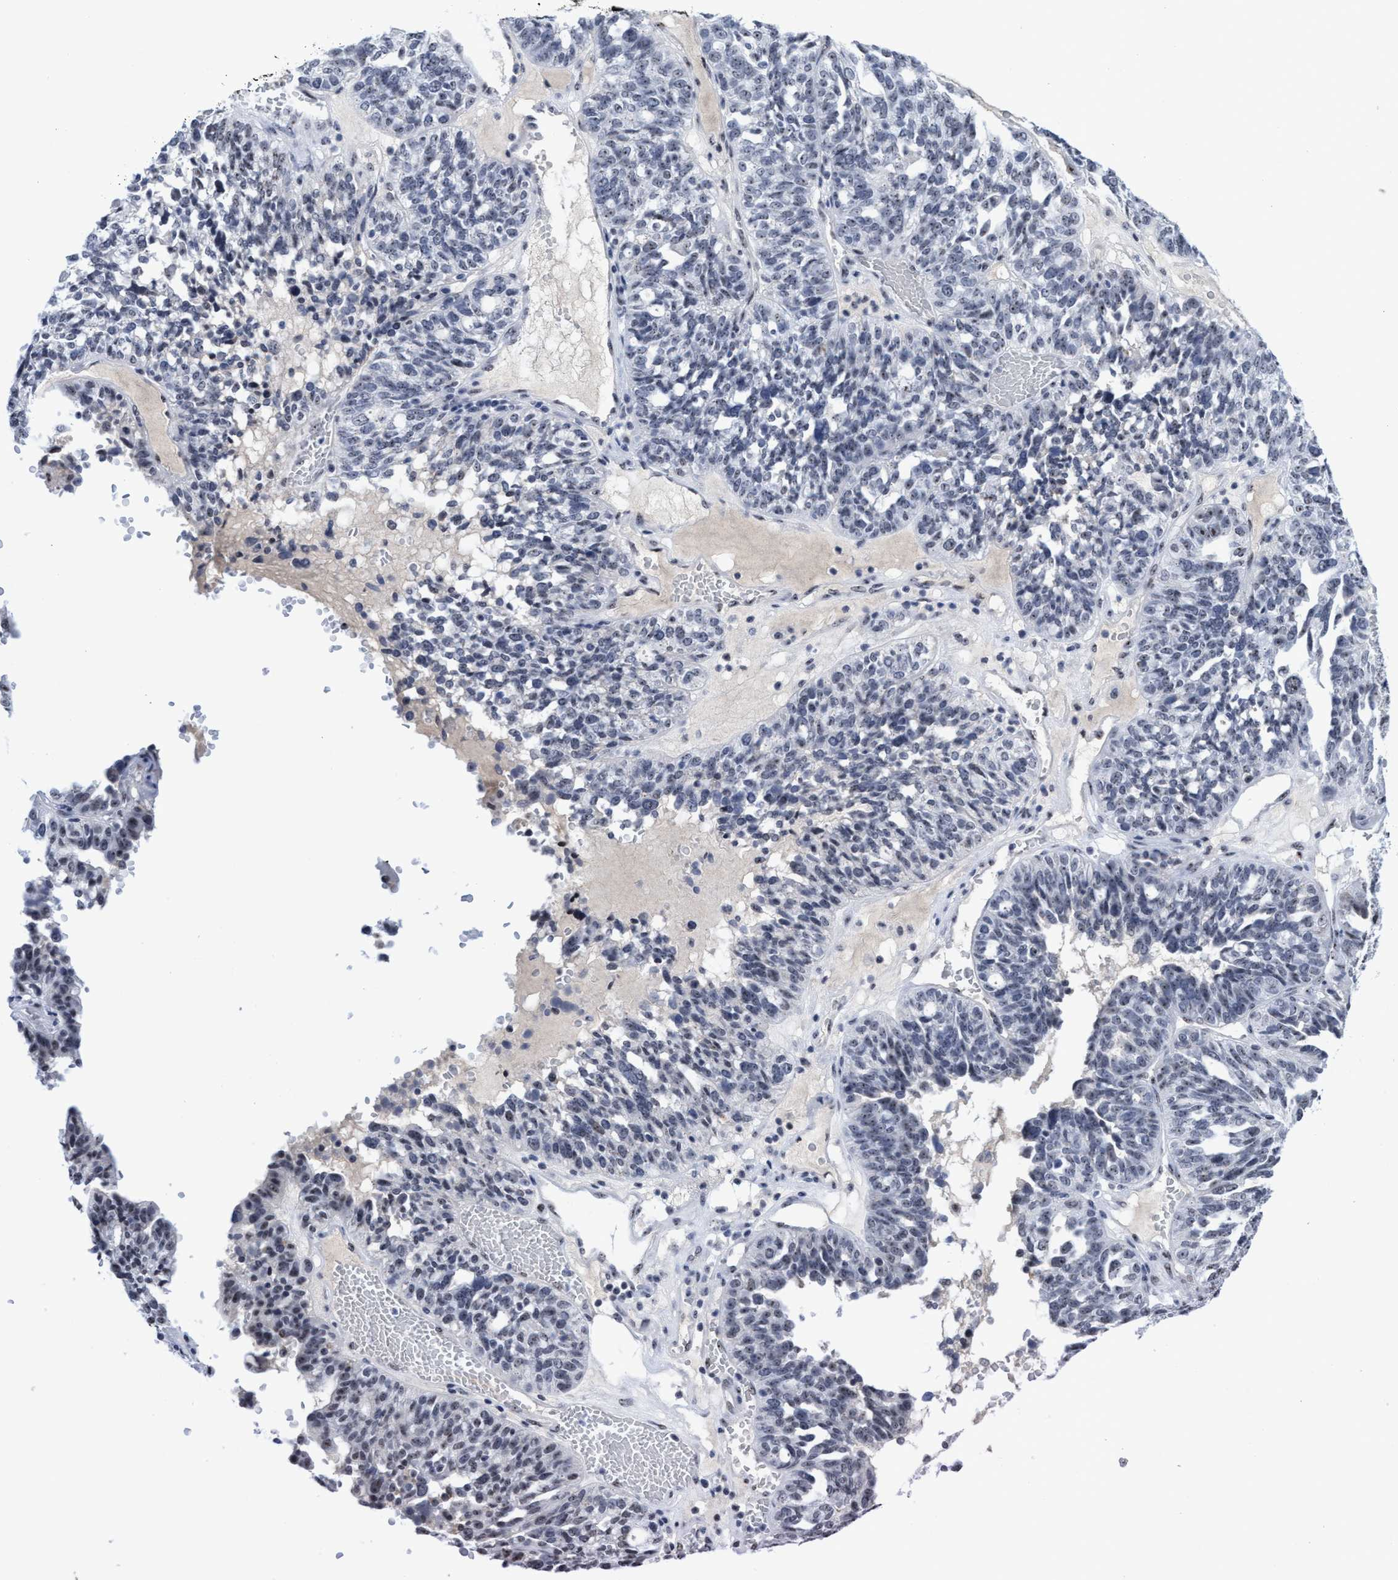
{"staining": {"intensity": "negative", "quantity": "none", "location": "none"}, "tissue": "ovarian cancer", "cell_type": "Tumor cells", "image_type": "cancer", "snomed": [{"axis": "morphology", "description": "Cystadenocarcinoma, serous, NOS"}, {"axis": "topography", "description": "Ovary"}], "caption": "This is a histopathology image of immunohistochemistry staining of ovarian cancer (serous cystadenocarcinoma), which shows no staining in tumor cells.", "gene": "EFCAB10", "patient": {"sex": "female", "age": 59}}